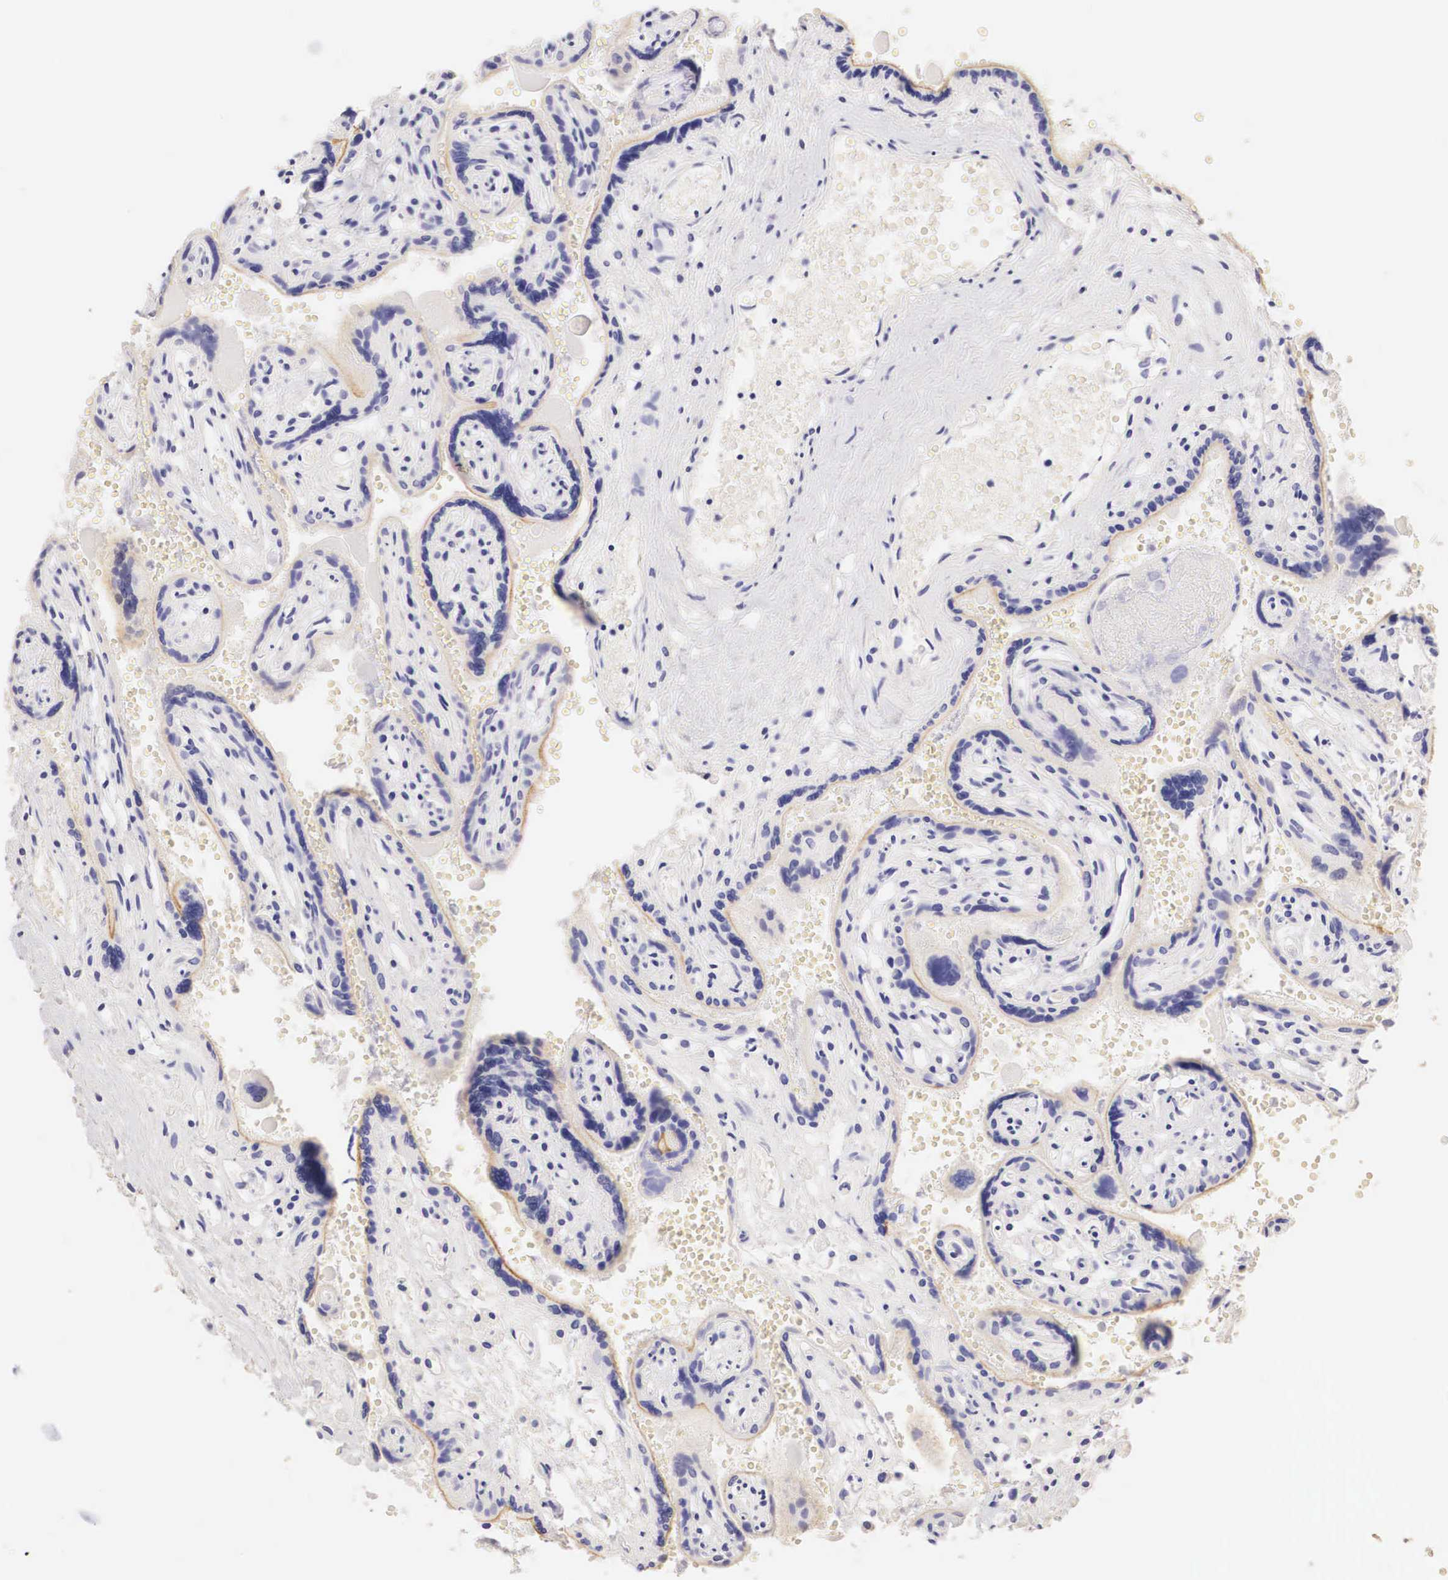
{"staining": {"intensity": "negative", "quantity": "none", "location": "none"}, "tissue": "placenta", "cell_type": "Decidual cells", "image_type": "normal", "snomed": [{"axis": "morphology", "description": "Normal tissue, NOS"}, {"axis": "topography", "description": "Placenta"}], "caption": "DAB immunohistochemical staining of benign human placenta shows no significant positivity in decidual cells. (DAB (3,3'-diaminobenzidine) immunohistochemistry (IHC) visualized using brightfield microscopy, high magnification).", "gene": "ERBB2", "patient": {"sex": "female", "age": 40}}